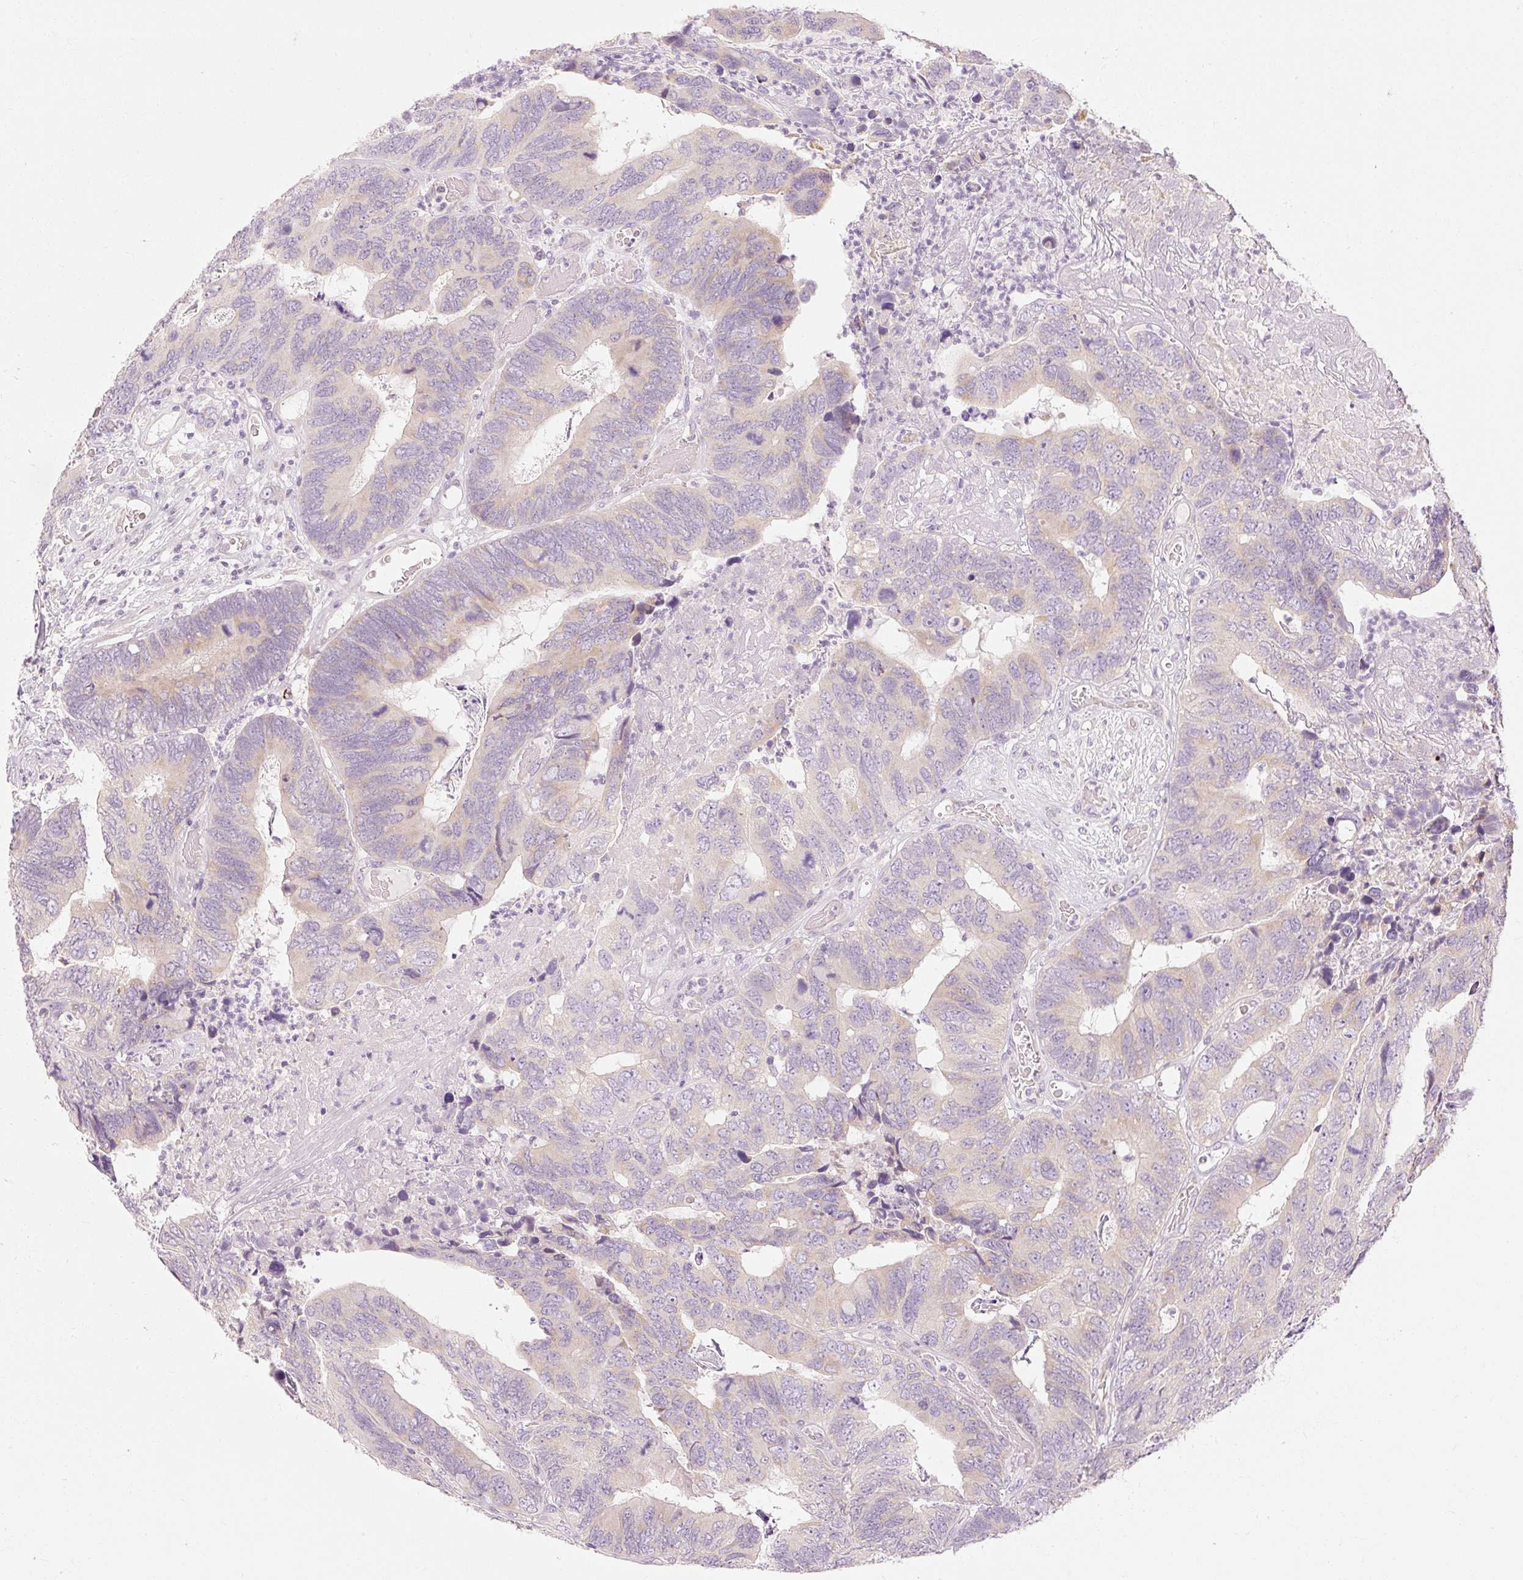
{"staining": {"intensity": "weak", "quantity": "<25%", "location": "cytoplasmic/membranous"}, "tissue": "colorectal cancer", "cell_type": "Tumor cells", "image_type": "cancer", "snomed": [{"axis": "morphology", "description": "Adenocarcinoma, NOS"}, {"axis": "topography", "description": "Colon"}], "caption": "High magnification brightfield microscopy of colorectal cancer (adenocarcinoma) stained with DAB (3,3'-diaminobenzidine) (brown) and counterstained with hematoxylin (blue): tumor cells show no significant staining.", "gene": "MYO1D", "patient": {"sex": "female", "age": 67}}